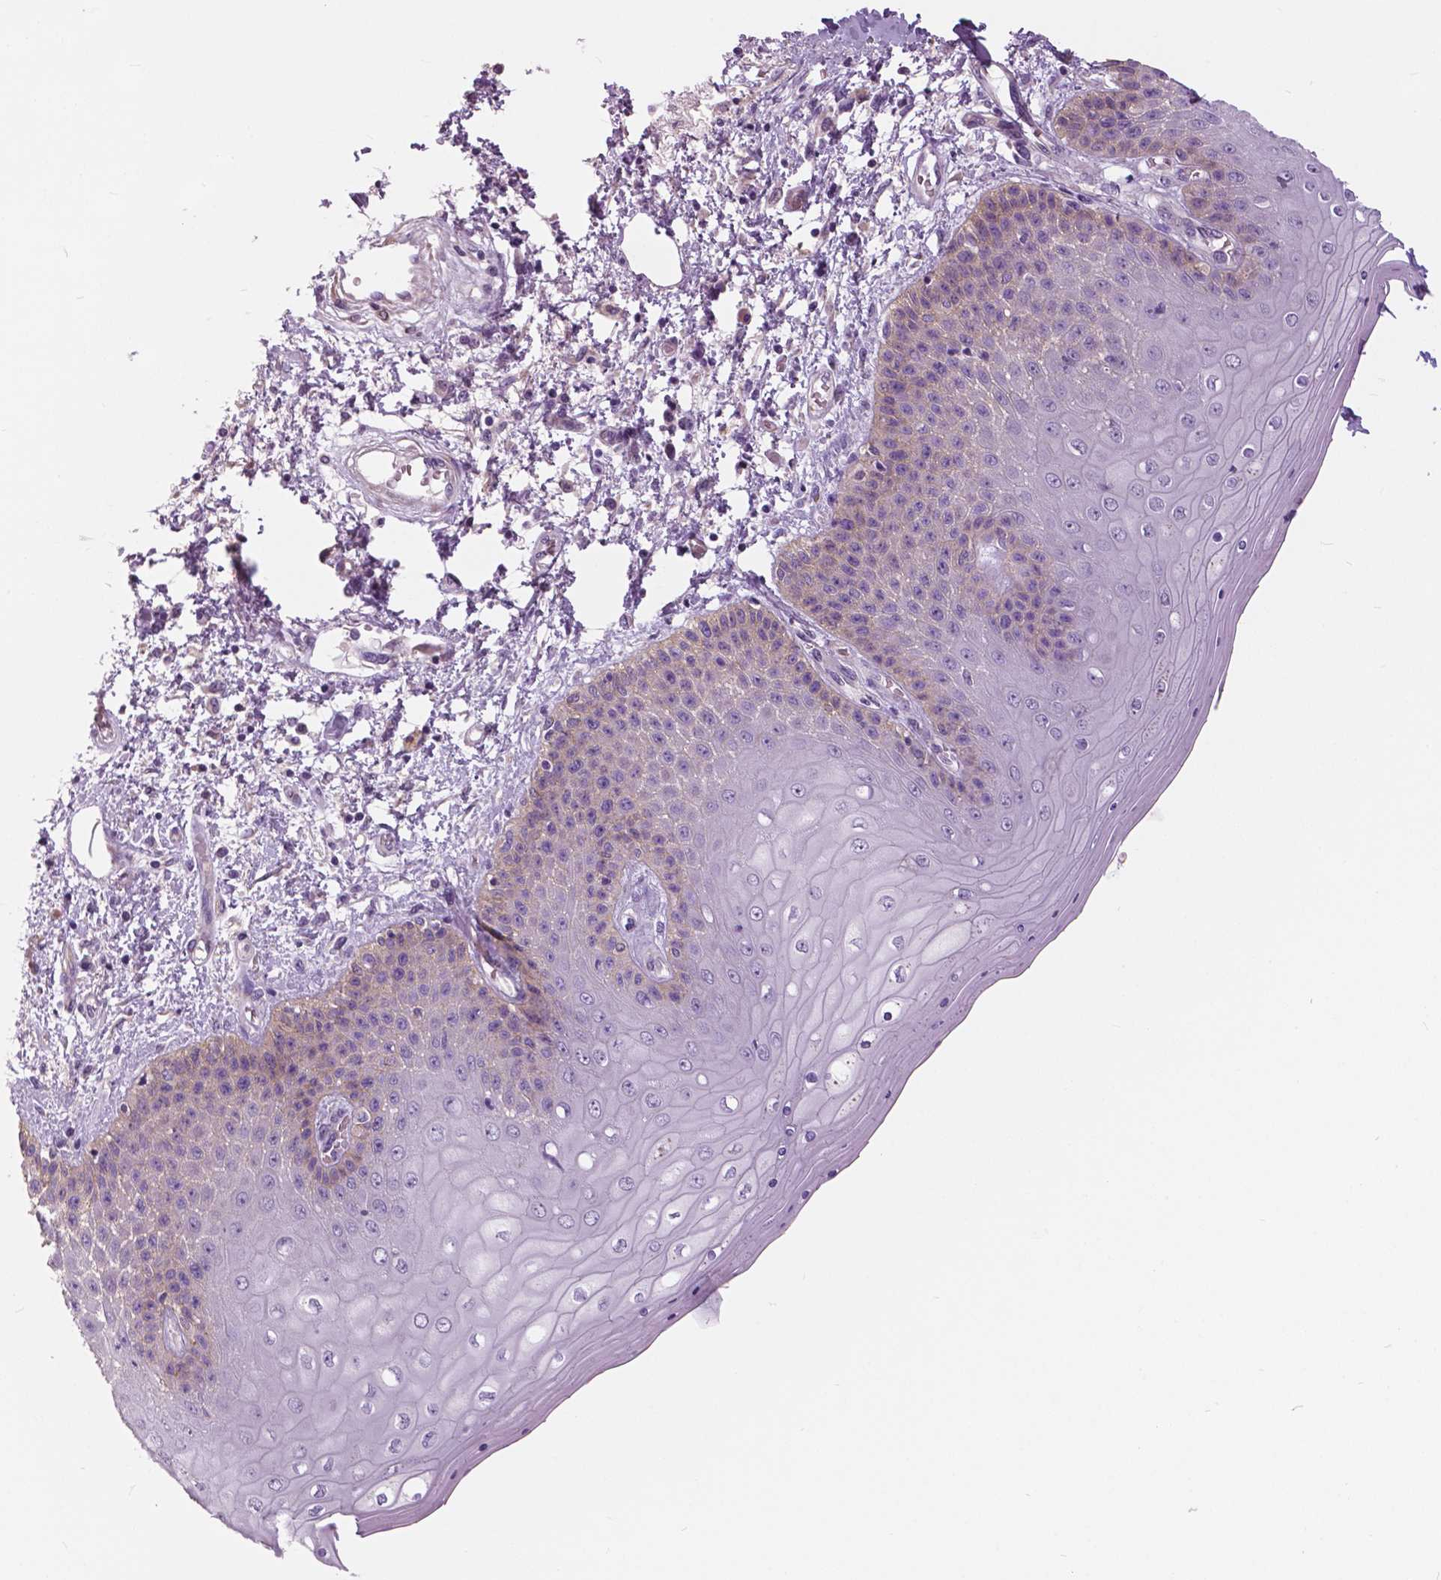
{"staining": {"intensity": "negative", "quantity": "none", "location": "none"}, "tissue": "skin", "cell_type": "Epidermal cells", "image_type": "normal", "snomed": [{"axis": "morphology", "description": "Normal tissue, NOS"}, {"axis": "topography", "description": "Anal"}], "caption": "Micrograph shows no significant protein staining in epidermal cells of normal skin. (Brightfield microscopy of DAB (3,3'-diaminobenzidine) IHC at high magnification).", "gene": "SERPINI1", "patient": {"sex": "female", "age": 46}}